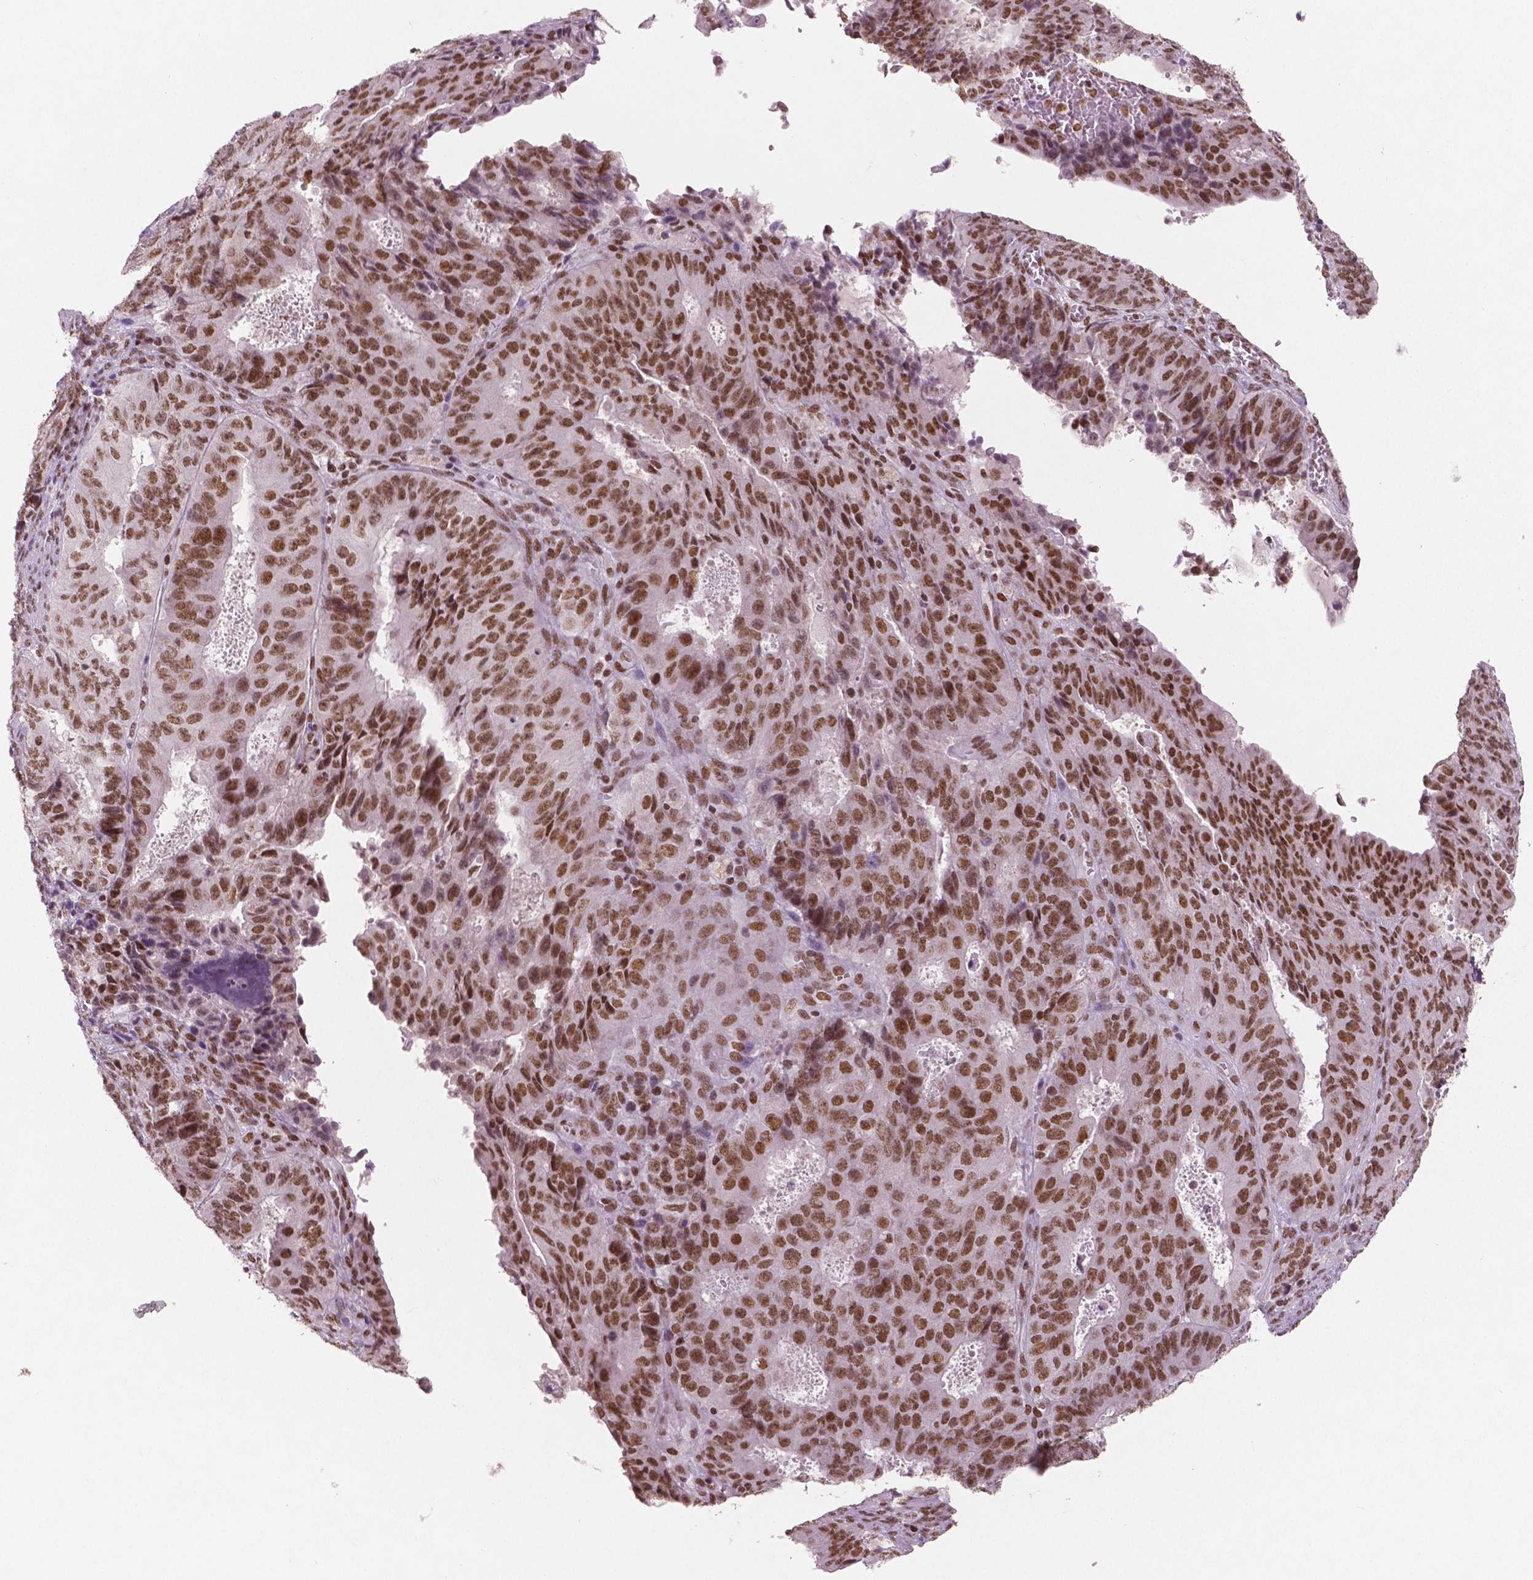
{"staining": {"intensity": "strong", "quantity": ">75%", "location": "nuclear"}, "tissue": "ovarian cancer", "cell_type": "Tumor cells", "image_type": "cancer", "snomed": [{"axis": "morphology", "description": "Carcinoma, endometroid"}, {"axis": "topography", "description": "Ovary"}], "caption": "Endometroid carcinoma (ovarian) tissue displays strong nuclear expression in approximately >75% of tumor cells (brown staining indicates protein expression, while blue staining denotes nuclei).", "gene": "BRD4", "patient": {"sex": "female", "age": 42}}